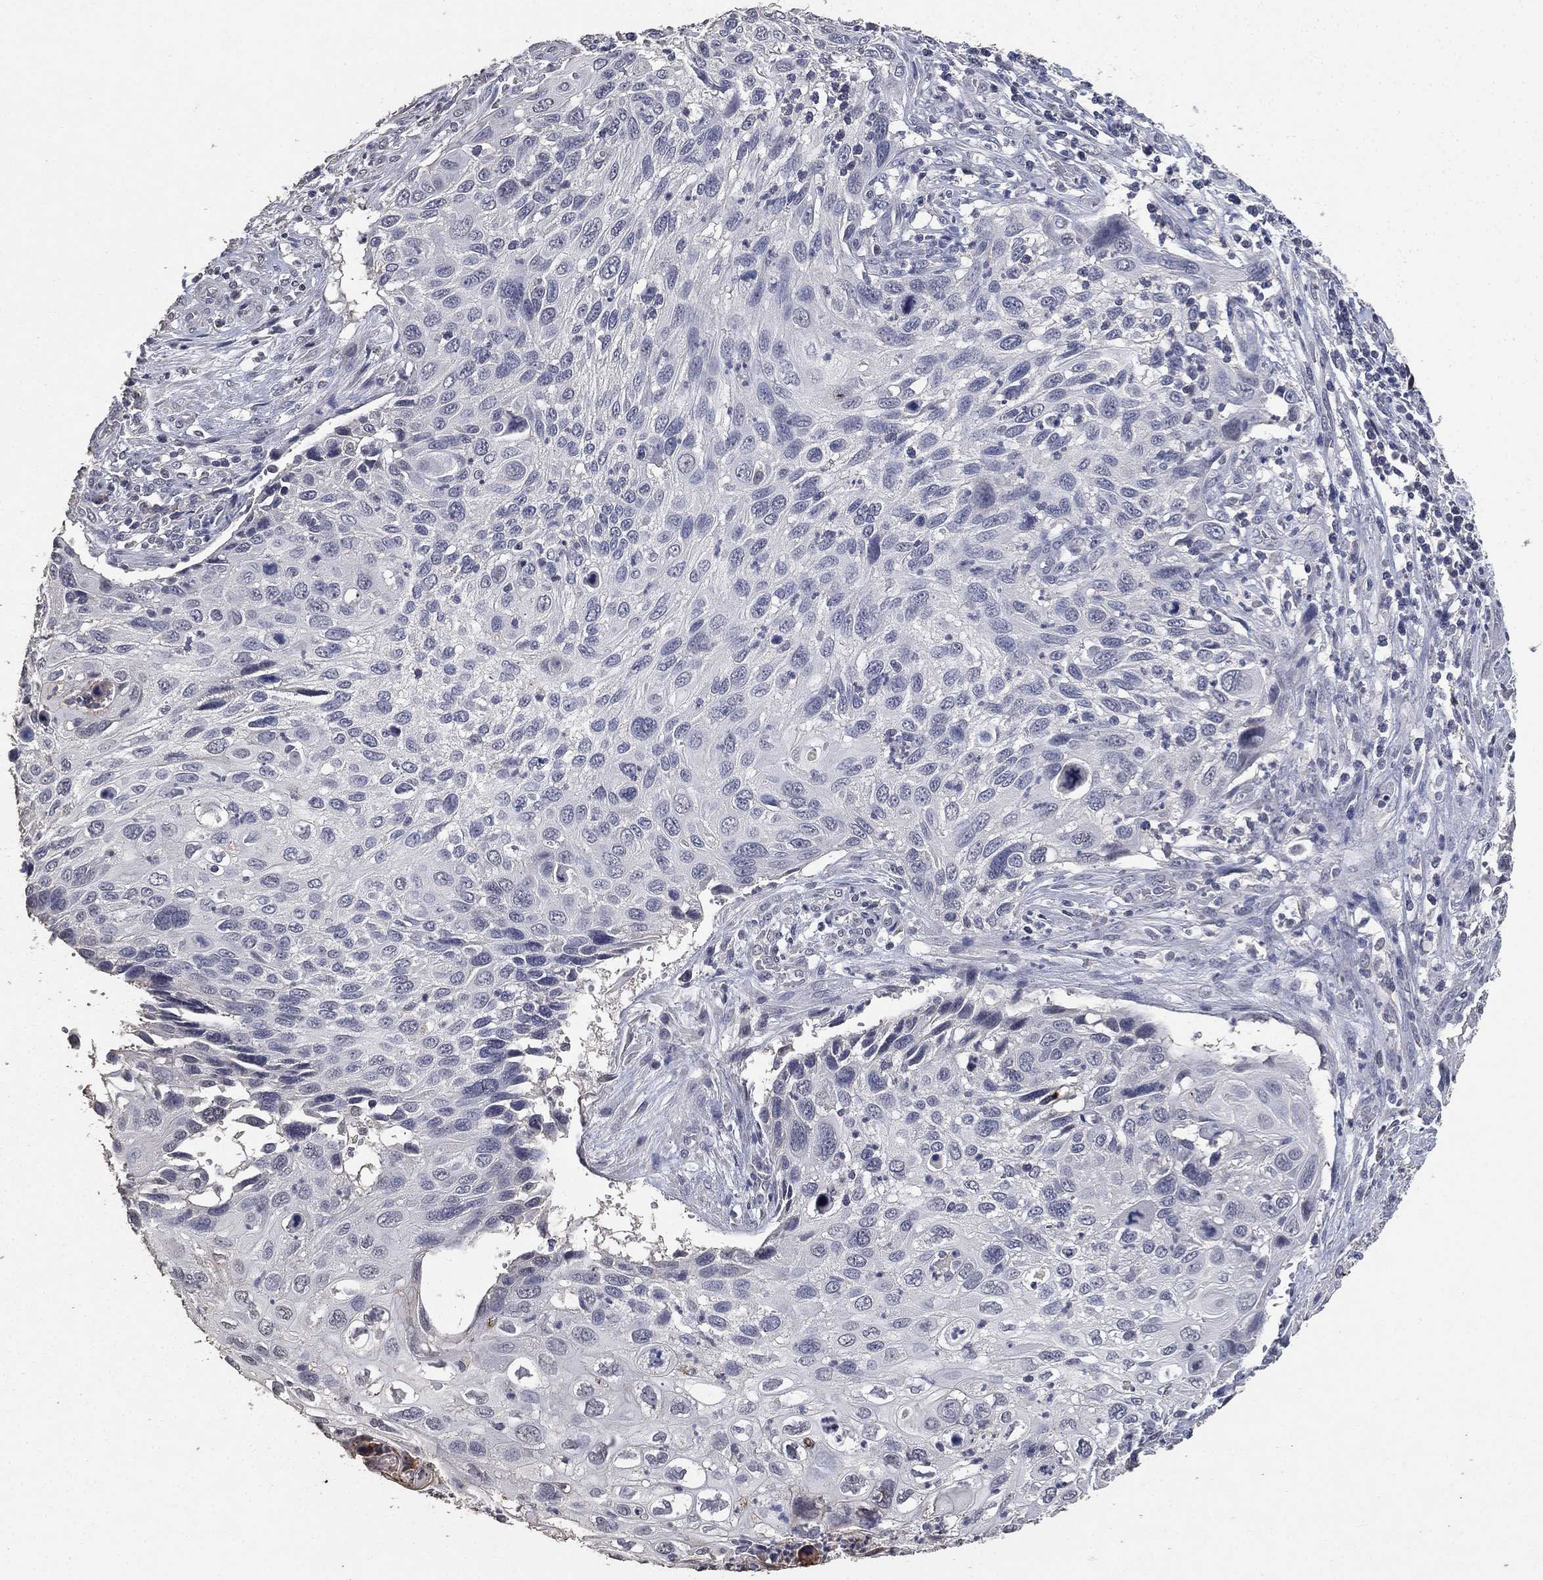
{"staining": {"intensity": "negative", "quantity": "none", "location": "none"}, "tissue": "cervical cancer", "cell_type": "Tumor cells", "image_type": "cancer", "snomed": [{"axis": "morphology", "description": "Squamous cell carcinoma, NOS"}, {"axis": "topography", "description": "Cervix"}], "caption": "Image shows no significant protein staining in tumor cells of cervical cancer. (Immunohistochemistry (ihc), brightfield microscopy, high magnification).", "gene": "DSG1", "patient": {"sex": "female", "age": 70}}